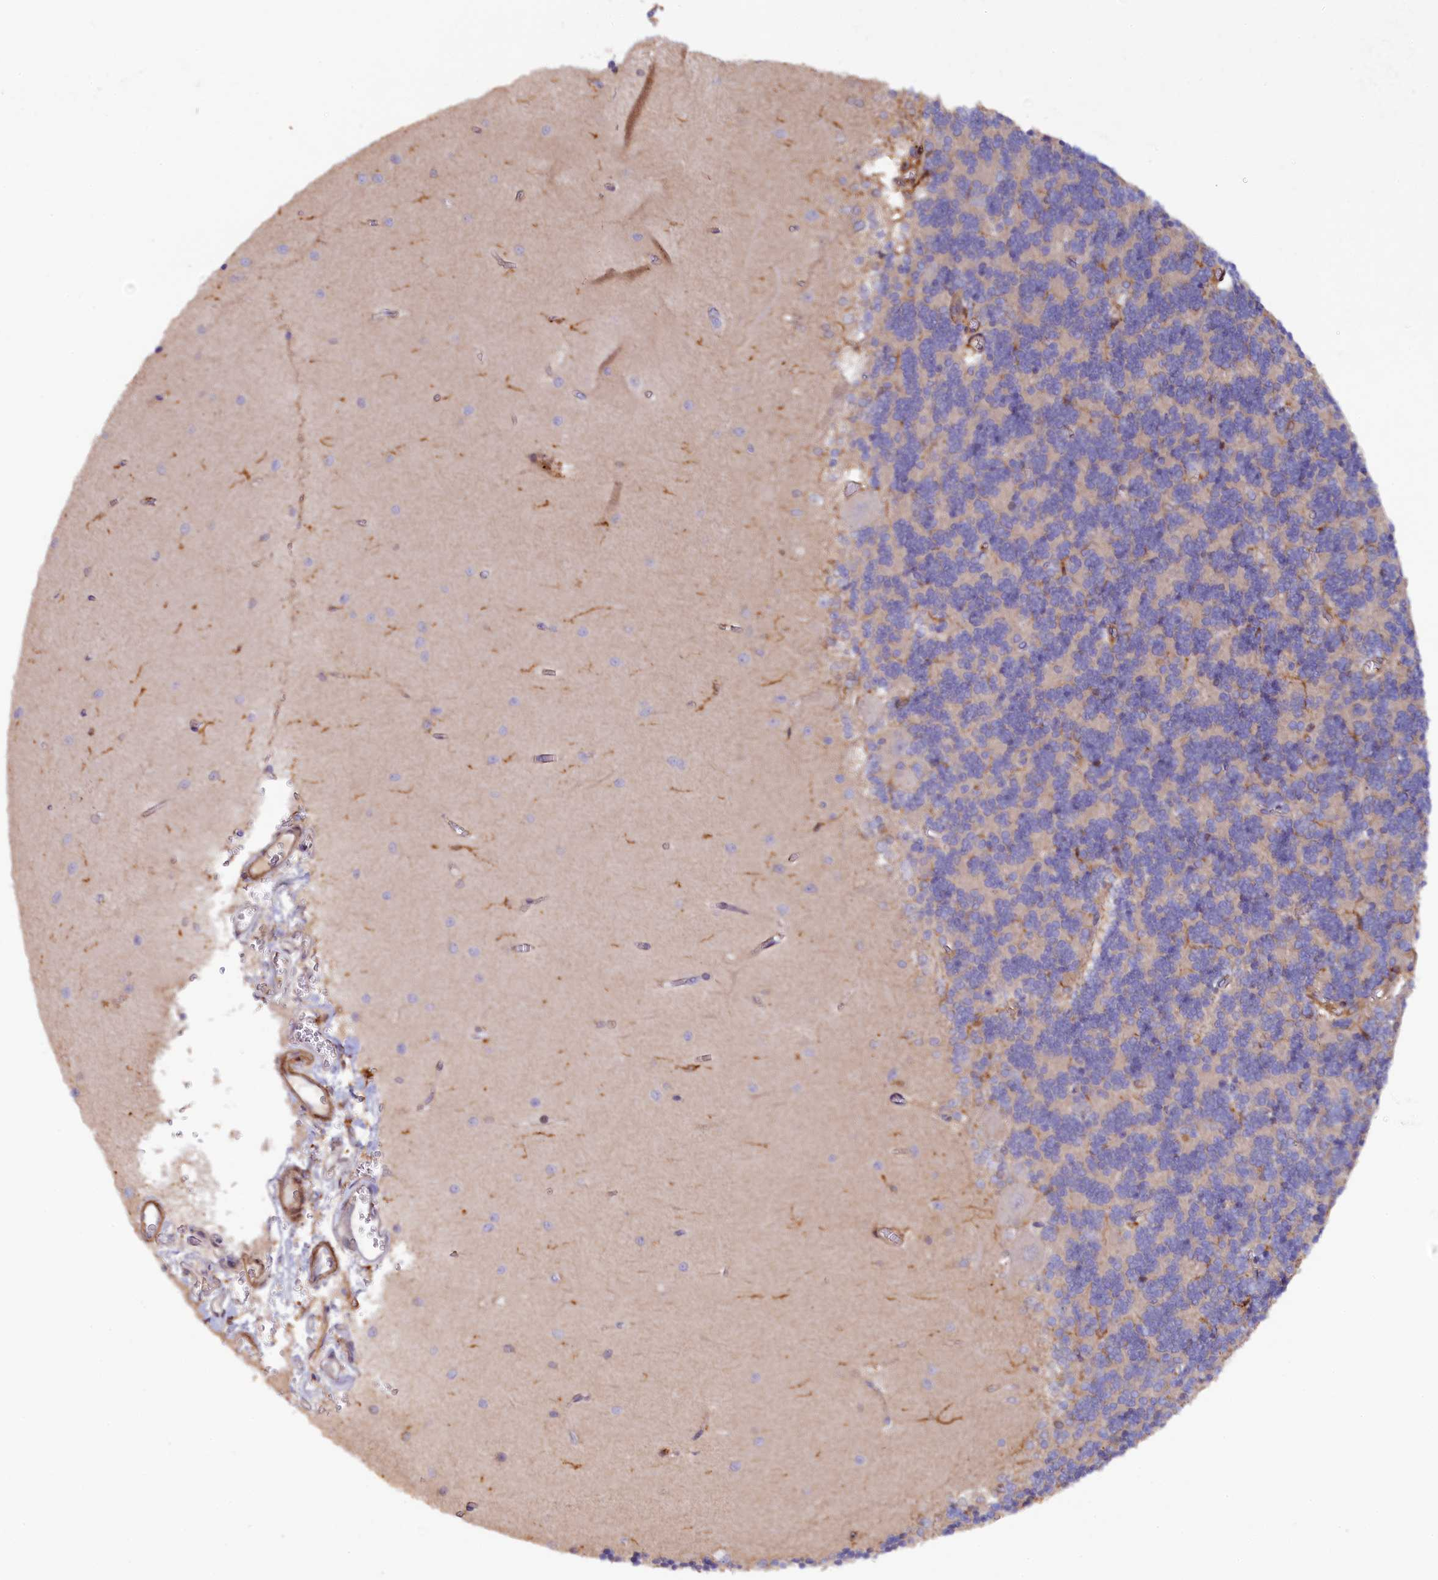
{"staining": {"intensity": "negative", "quantity": "none", "location": "none"}, "tissue": "cerebellum", "cell_type": "Cells in granular layer", "image_type": "normal", "snomed": [{"axis": "morphology", "description": "Normal tissue, NOS"}, {"axis": "topography", "description": "Cerebellum"}], "caption": "Immunohistochemistry (IHC) photomicrograph of unremarkable cerebellum: human cerebellum stained with DAB (3,3'-diaminobenzidine) exhibits no significant protein staining in cells in granular layer.", "gene": "FERMT1", "patient": {"sex": "male", "age": 37}}